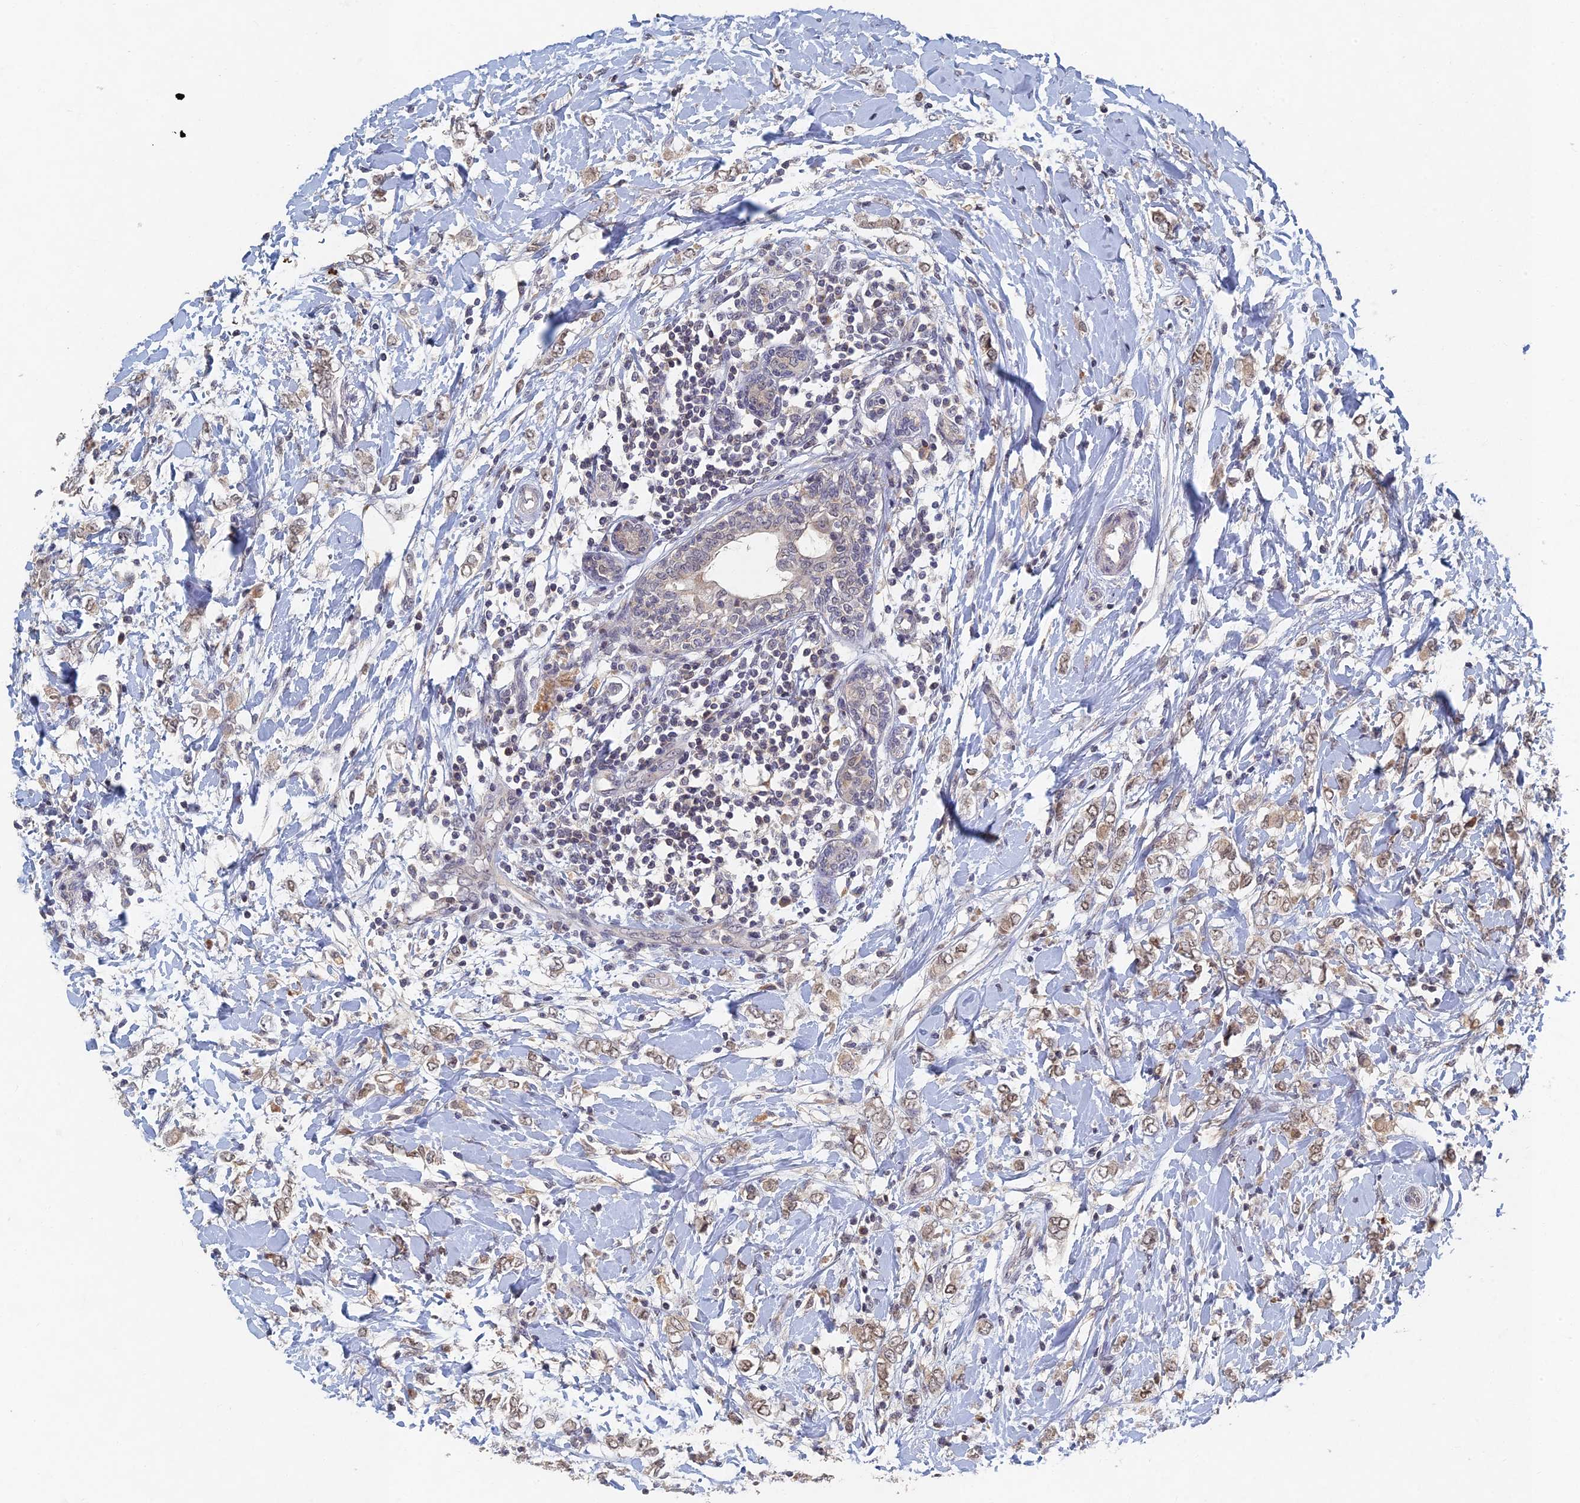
{"staining": {"intensity": "weak", "quantity": ">75%", "location": "cytoplasmic/membranous,nuclear"}, "tissue": "breast cancer", "cell_type": "Tumor cells", "image_type": "cancer", "snomed": [{"axis": "morphology", "description": "Normal tissue, NOS"}, {"axis": "morphology", "description": "Lobular carcinoma"}, {"axis": "topography", "description": "Breast"}], "caption": "Breast lobular carcinoma stained with a brown dye displays weak cytoplasmic/membranous and nuclear positive expression in approximately >75% of tumor cells.", "gene": "GNA15", "patient": {"sex": "female", "age": 47}}